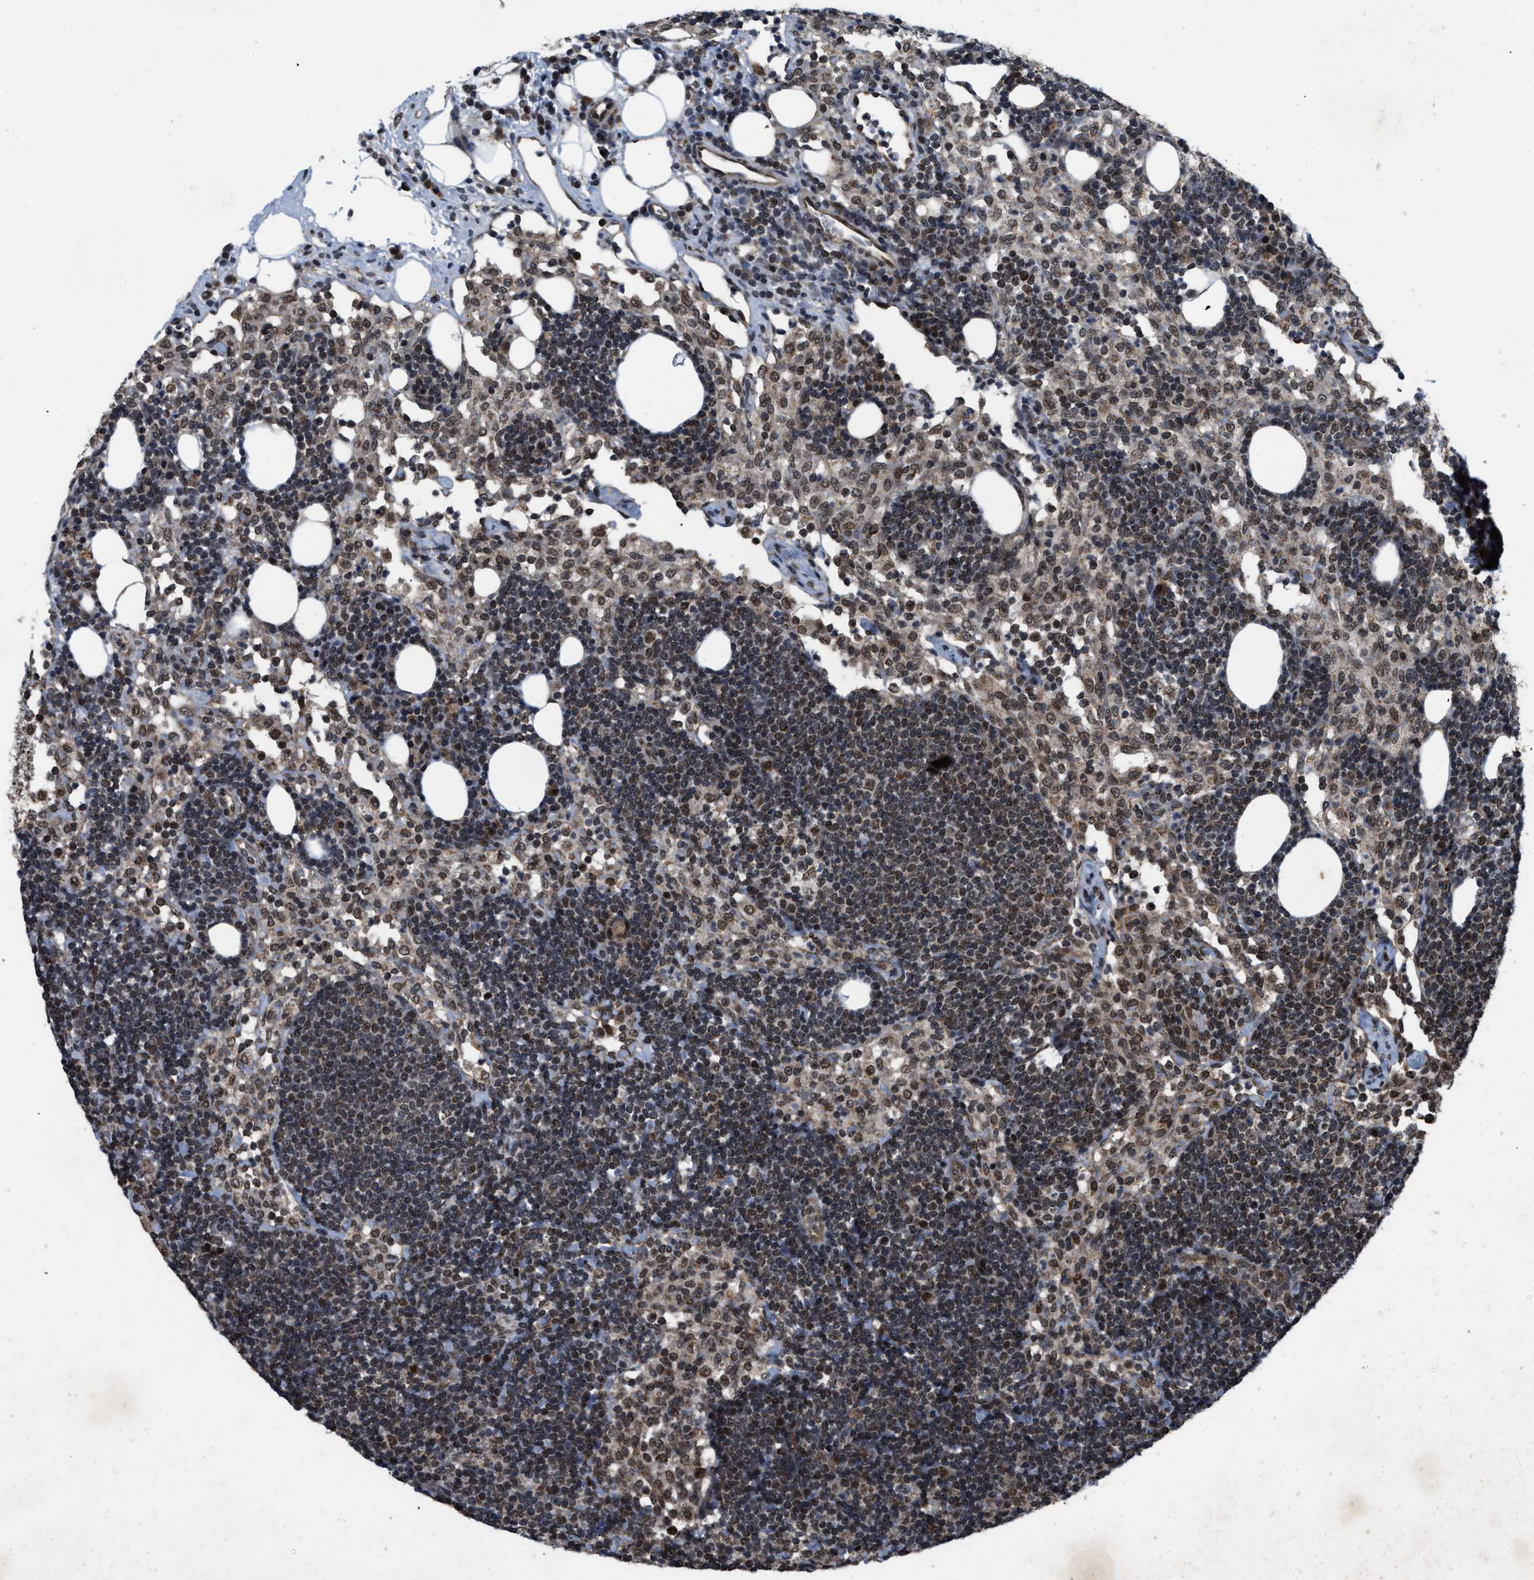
{"staining": {"intensity": "moderate", "quantity": "25%-75%", "location": "nuclear"}, "tissue": "lymph node", "cell_type": "Germinal center cells", "image_type": "normal", "snomed": [{"axis": "morphology", "description": "Normal tissue, NOS"}, {"axis": "morphology", "description": "Carcinoid, malignant, NOS"}, {"axis": "topography", "description": "Lymph node"}], "caption": "Moderate nuclear positivity is identified in about 25%-75% of germinal center cells in benign lymph node. (DAB = brown stain, brightfield microscopy at high magnification).", "gene": "ZNHIT1", "patient": {"sex": "male", "age": 47}}